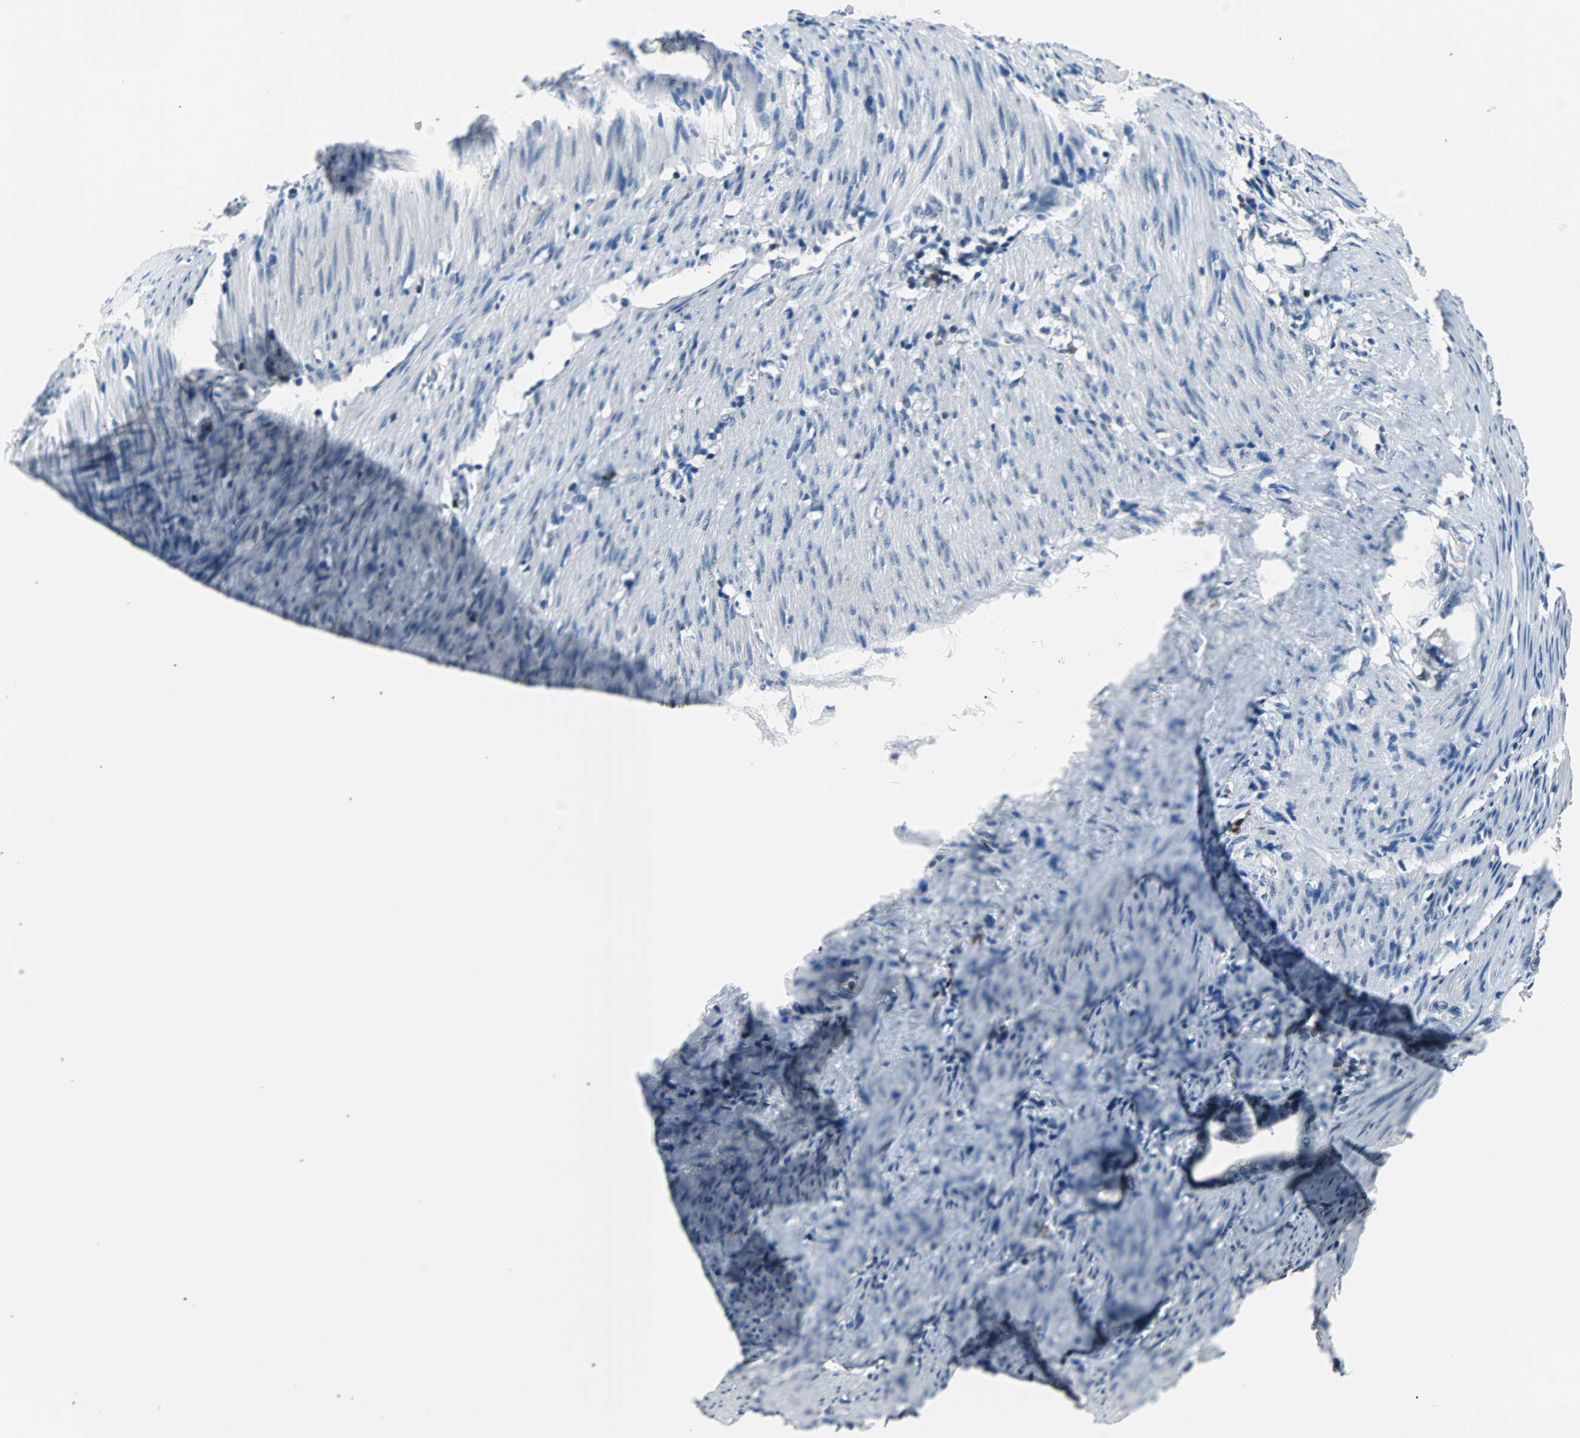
{"staining": {"intensity": "weak", "quantity": "<25%", "location": "nuclear"}, "tissue": "stomach cancer", "cell_type": "Tumor cells", "image_type": "cancer", "snomed": [{"axis": "morphology", "description": "Adenocarcinoma, NOS"}, {"axis": "topography", "description": "Stomach"}], "caption": "An image of adenocarcinoma (stomach) stained for a protein shows no brown staining in tumor cells.", "gene": "USP28", "patient": {"sex": "female", "age": 75}}